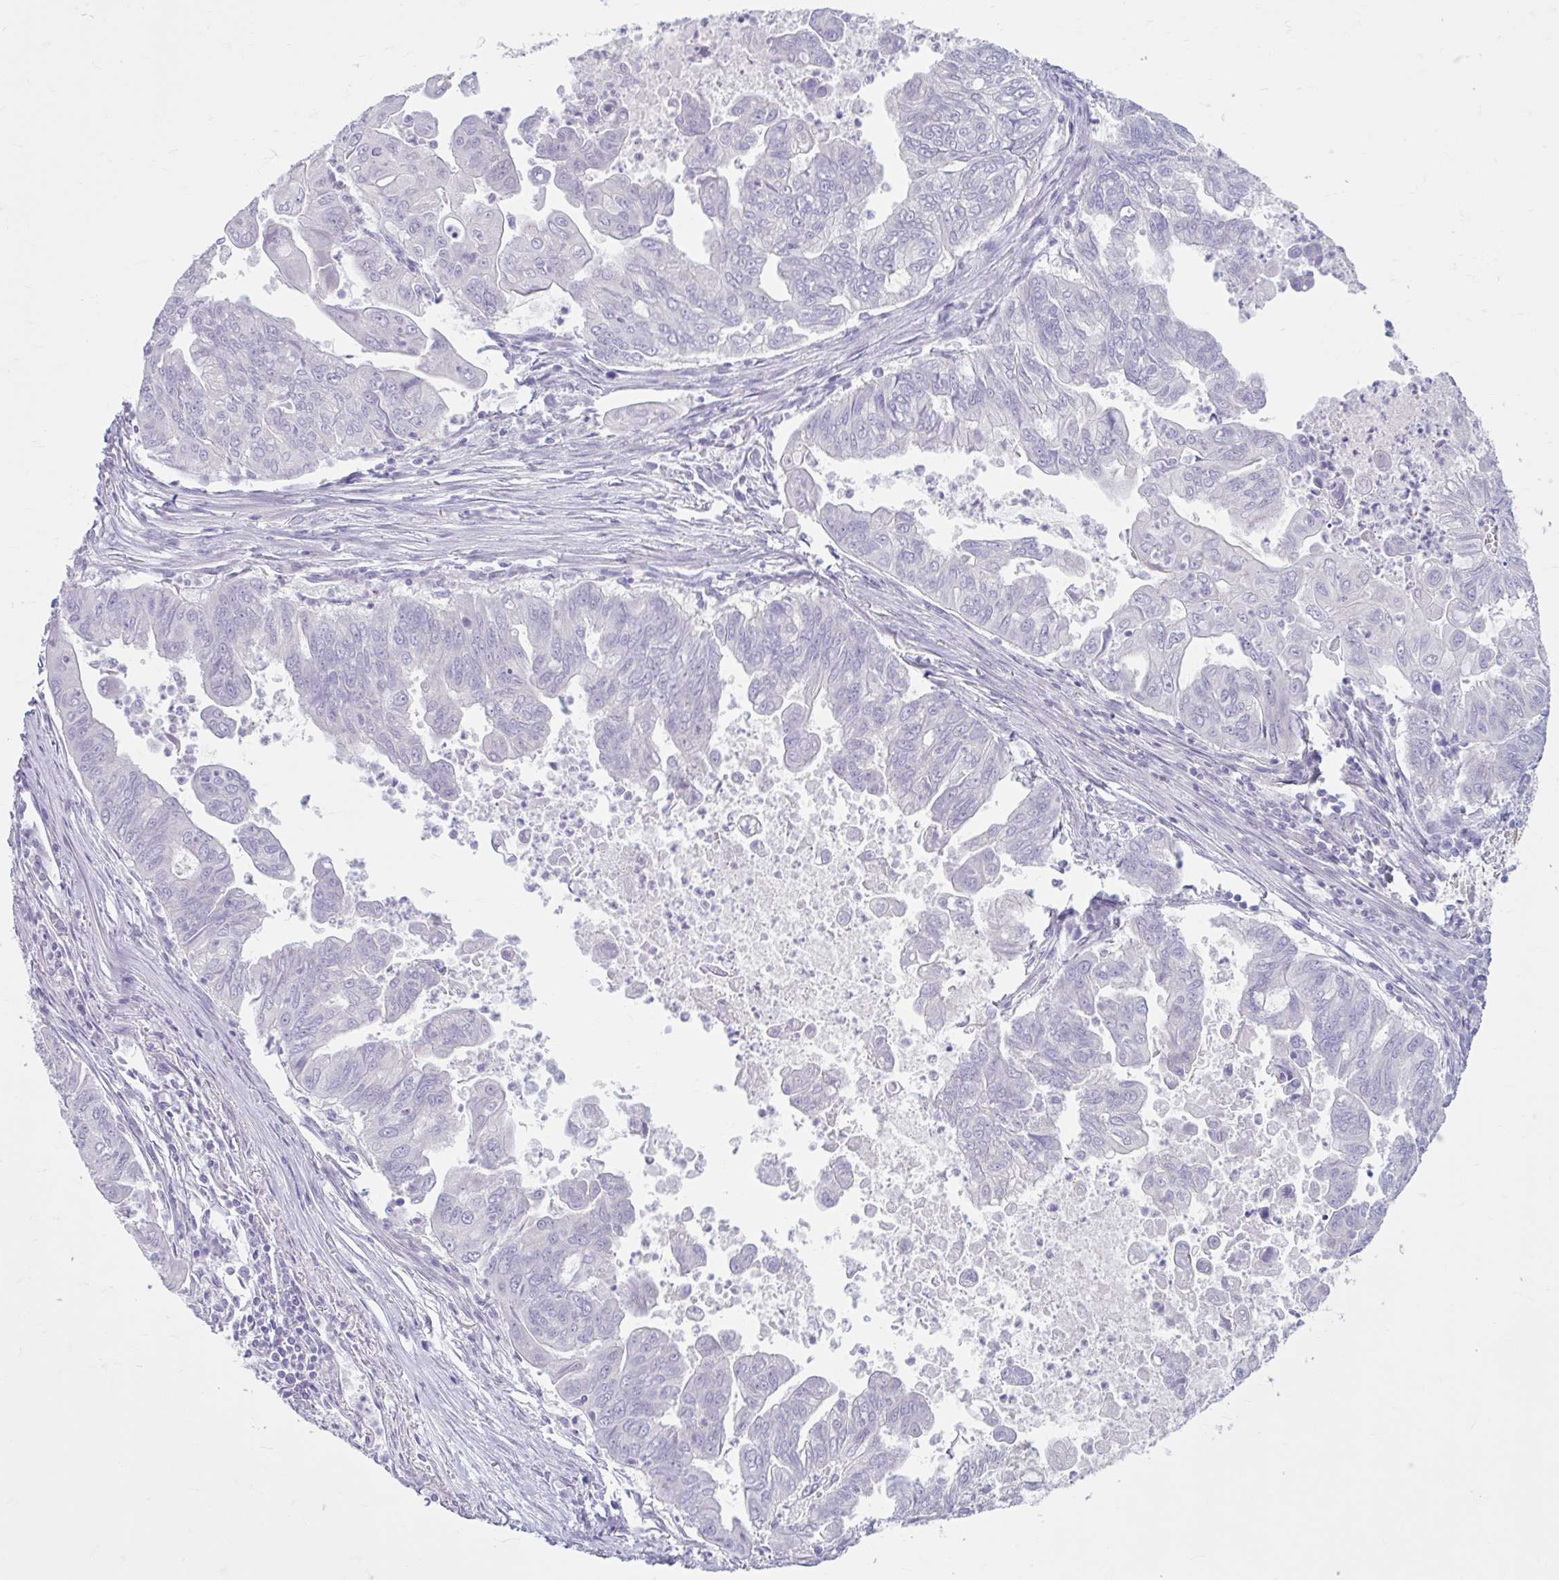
{"staining": {"intensity": "negative", "quantity": "none", "location": "none"}, "tissue": "stomach cancer", "cell_type": "Tumor cells", "image_type": "cancer", "snomed": [{"axis": "morphology", "description": "Adenocarcinoma, NOS"}, {"axis": "topography", "description": "Stomach, upper"}], "caption": "DAB (3,3'-diaminobenzidine) immunohistochemical staining of human stomach adenocarcinoma shows no significant staining in tumor cells. (DAB (3,3'-diaminobenzidine) immunohistochemistry (IHC) visualized using brightfield microscopy, high magnification).", "gene": "FAM153A", "patient": {"sex": "male", "age": 80}}